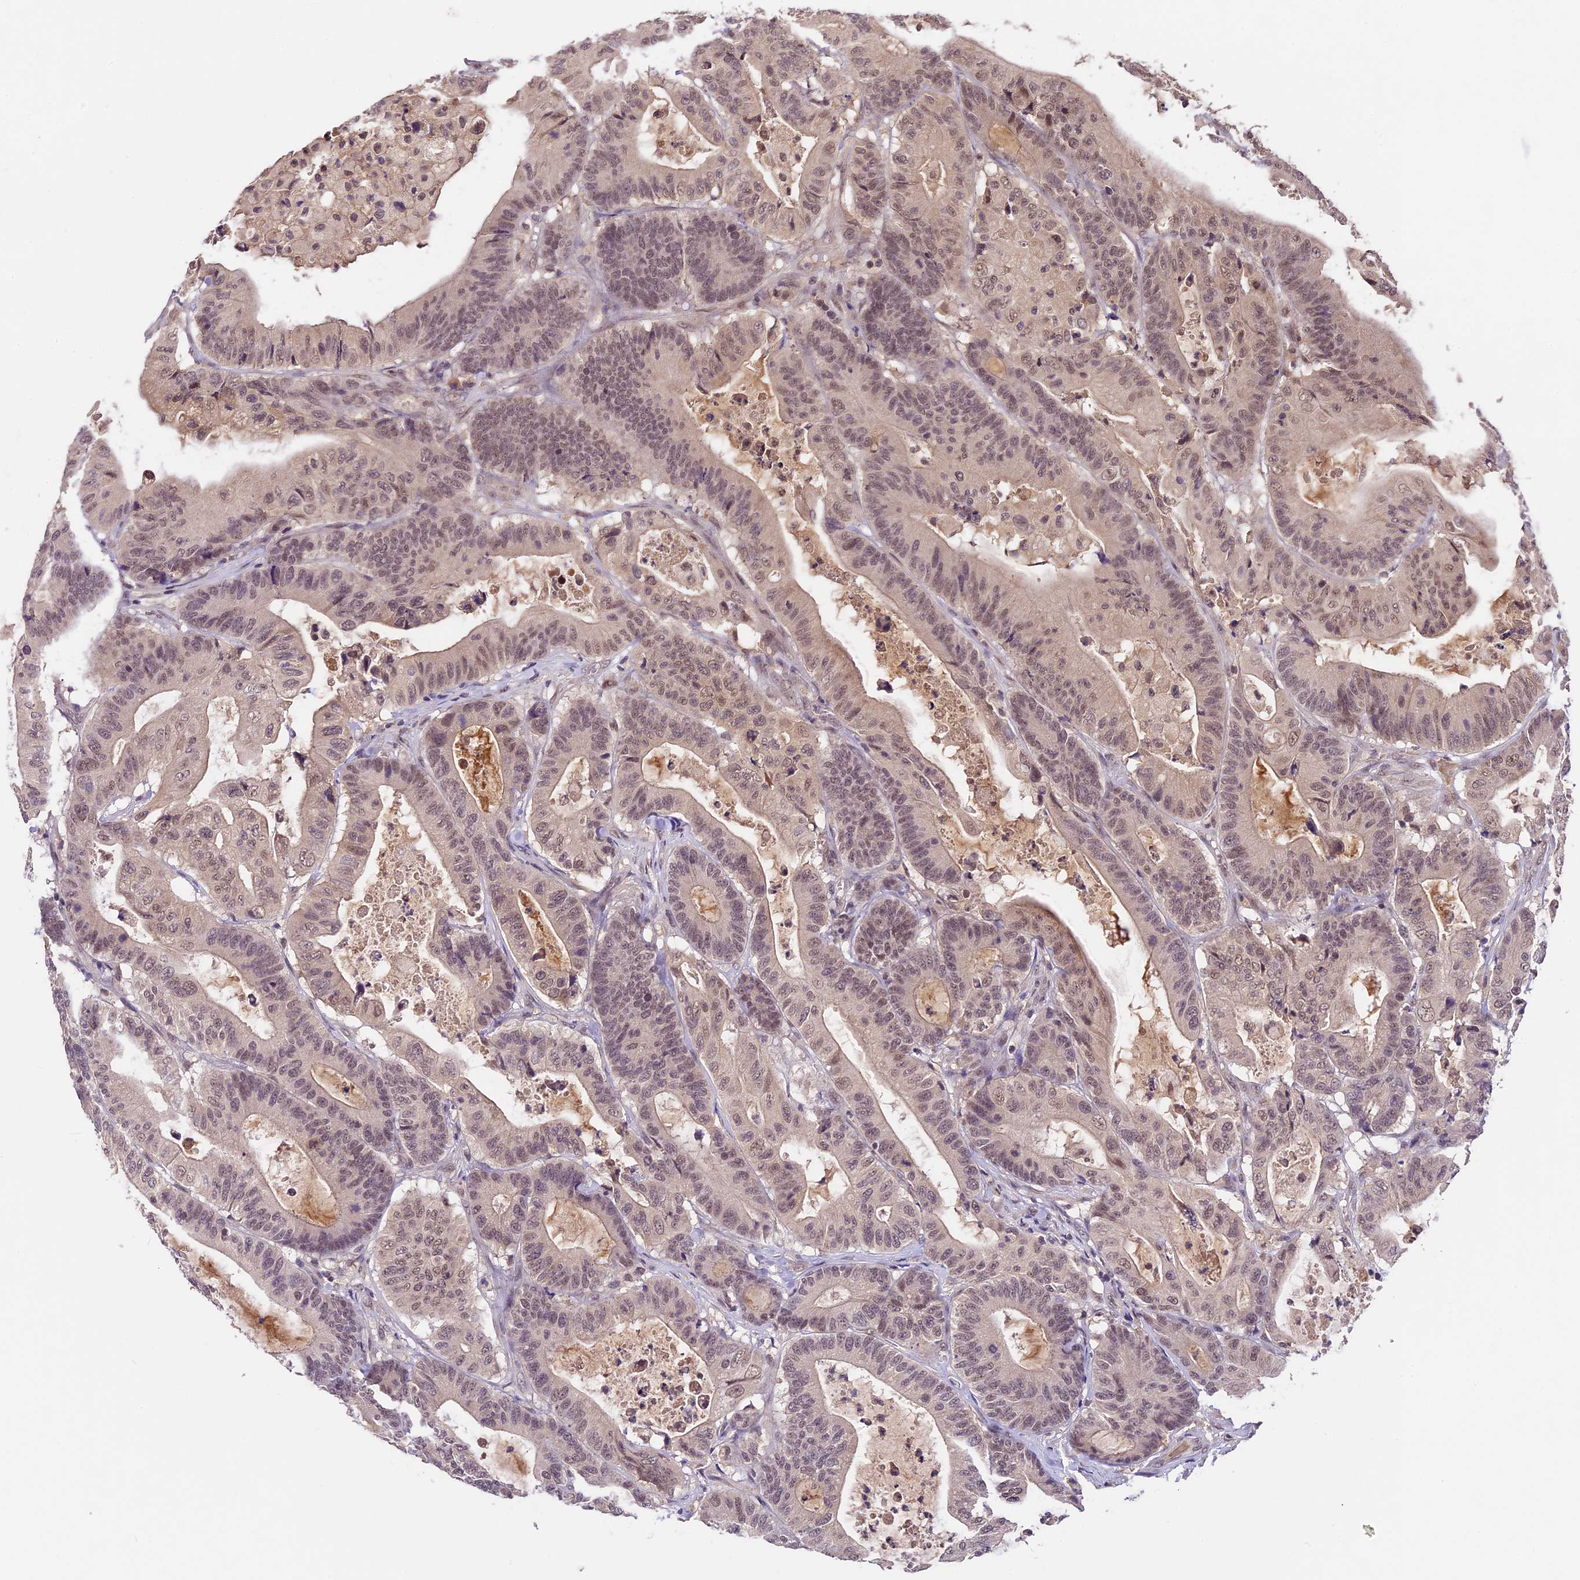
{"staining": {"intensity": "moderate", "quantity": ">75%", "location": "nuclear"}, "tissue": "colorectal cancer", "cell_type": "Tumor cells", "image_type": "cancer", "snomed": [{"axis": "morphology", "description": "Adenocarcinoma, NOS"}, {"axis": "topography", "description": "Colon"}], "caption": "Human colorectal adenocarcinoma stained with a brown dye reveals moderate nuclear positive positivity in approximately >75% of tumor cells.", "gene": "ATP10A", "patient": {"sex": "female", "age": 84}}